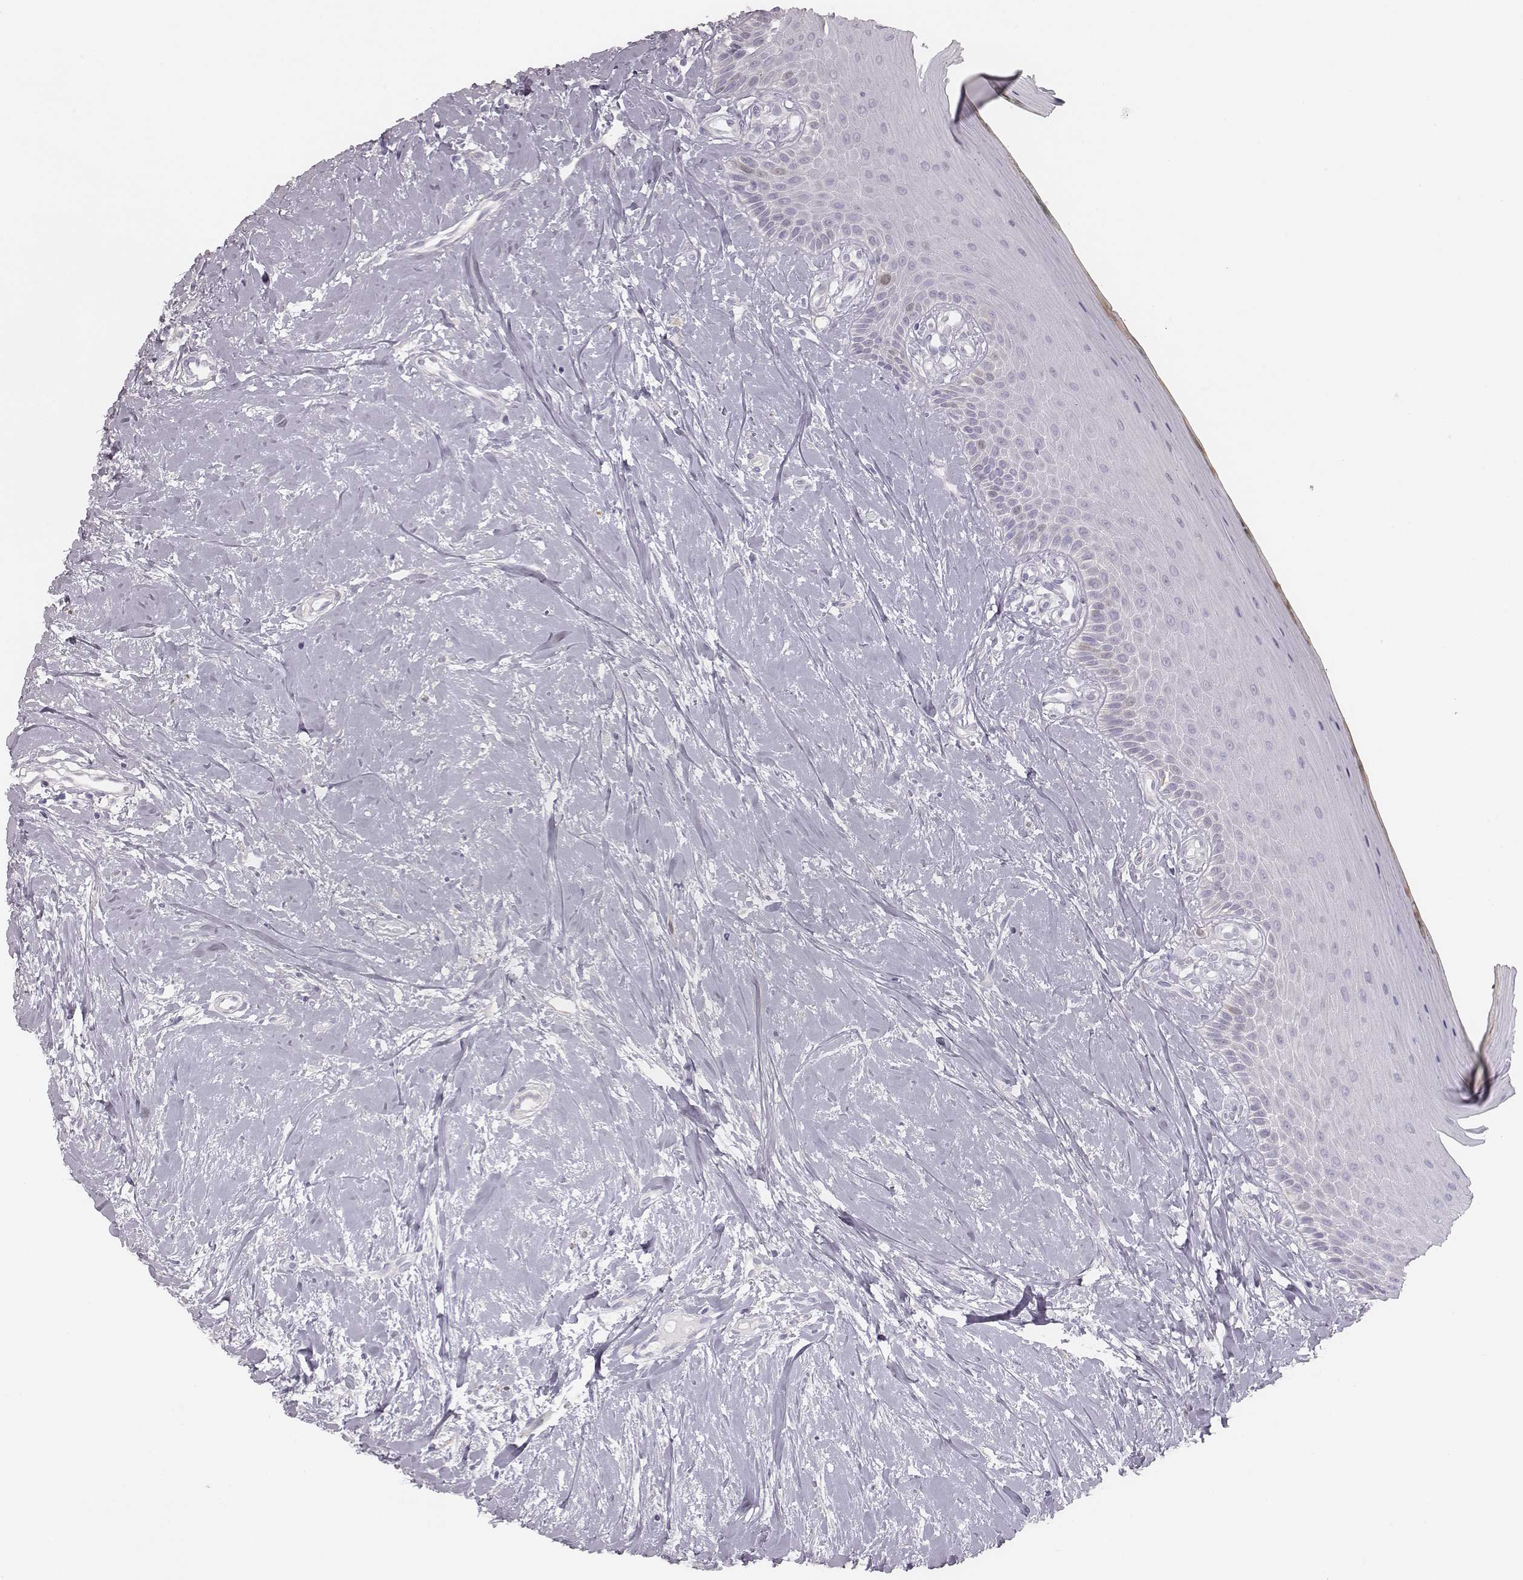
{"staining": {"intensity": "negative", "quantity": "none", "location": "none"}, "tissue": "oral mucosa", "cell_type": "Squamous epithelial cells", "image_type": "normal", "snomed": [{"axis": "morphology", "description": "Normal tissue, NOS"}, {"axis": "topography", "description": "Oral tissue"}], "caption": "Protein analysis of benign oral mucosa reveals no significant expression in squamous epithelial cells.", "gene": "PBK", "patient": {"sex": "female", "age": 43}}